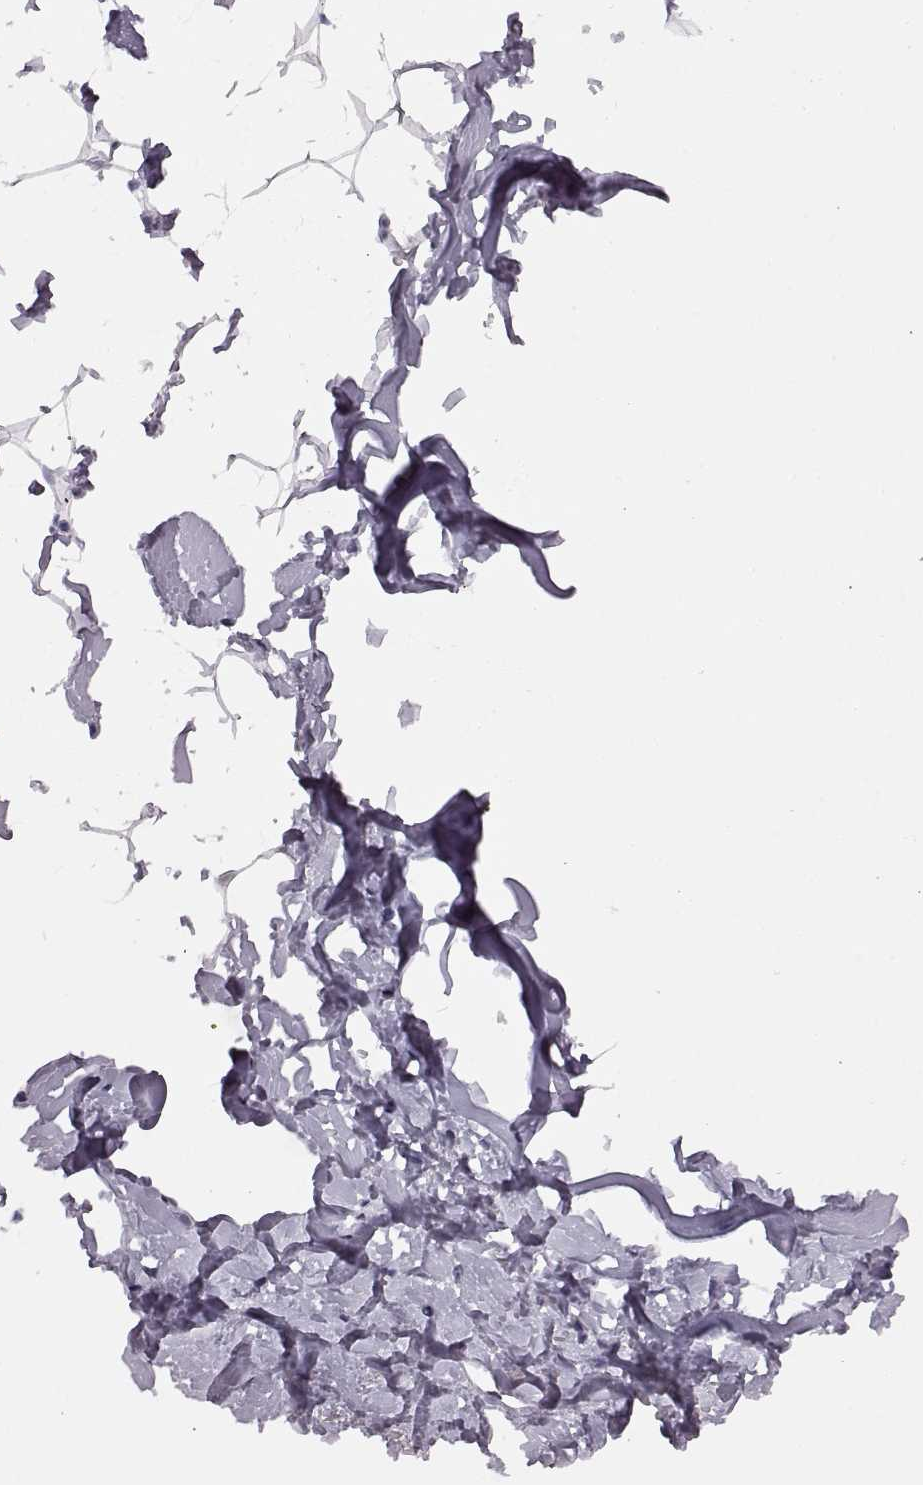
{"staining": {"intensity": "negative", "quantity": "none", "location": "none"}, "tissue": "breast", "cell_type": "Adipocytes", "image_type": "normal", "snomed": [{"axis": "morphology", "description": "Normal tissue, NOS"}, {"axis": "topography", "description": "Breast"}], "caption": "The photomicrograph exhibits no significant expression in adipocytes of breast. (DAB immunohistochemistry visualized using brightfield microscopy, high magnification).", "gene": "ADGRG2", "patient": {"sex": "female", "age": 32}}